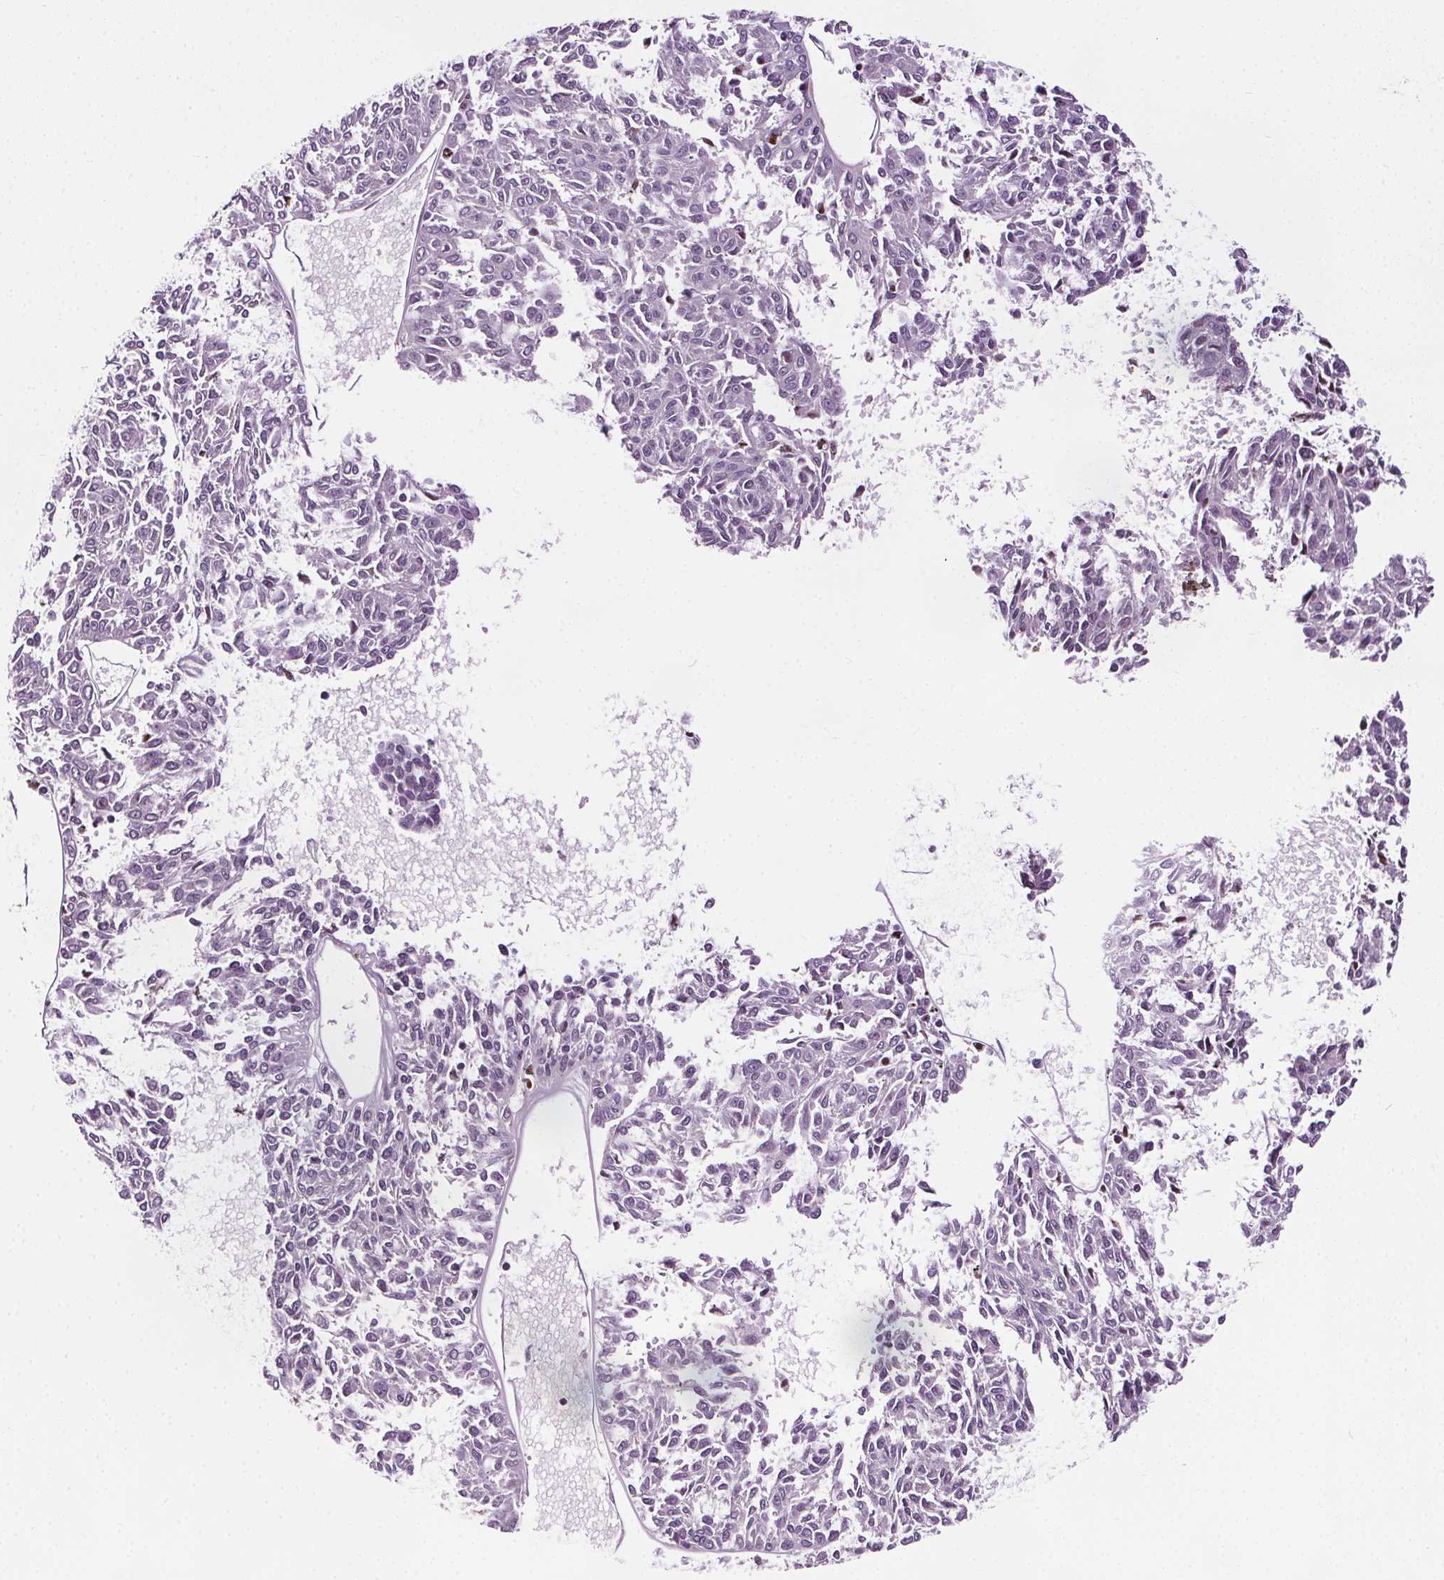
{"staining": {"intensity": "negative", "quantity": "none", "location": "none"}, "tissue": "melanoma", "cell_type": "Tumor cells", "image_type": "cancer", "snomed": [{"axis": "morphology", "description": "Malignant melanoma, NOS"}, {"axis": "topography", "description": "Skin"}], "caption": "High power microscopy histopathology image of an immunohistochemistry photomicrograph of melanoma, revealing no significant expression in tumor cells. (DAB (3,3'-diaminobenzidine) IHC, high magnification).", "gene": "CEBPA", "patient": {"sex": "female", "age": 72}}